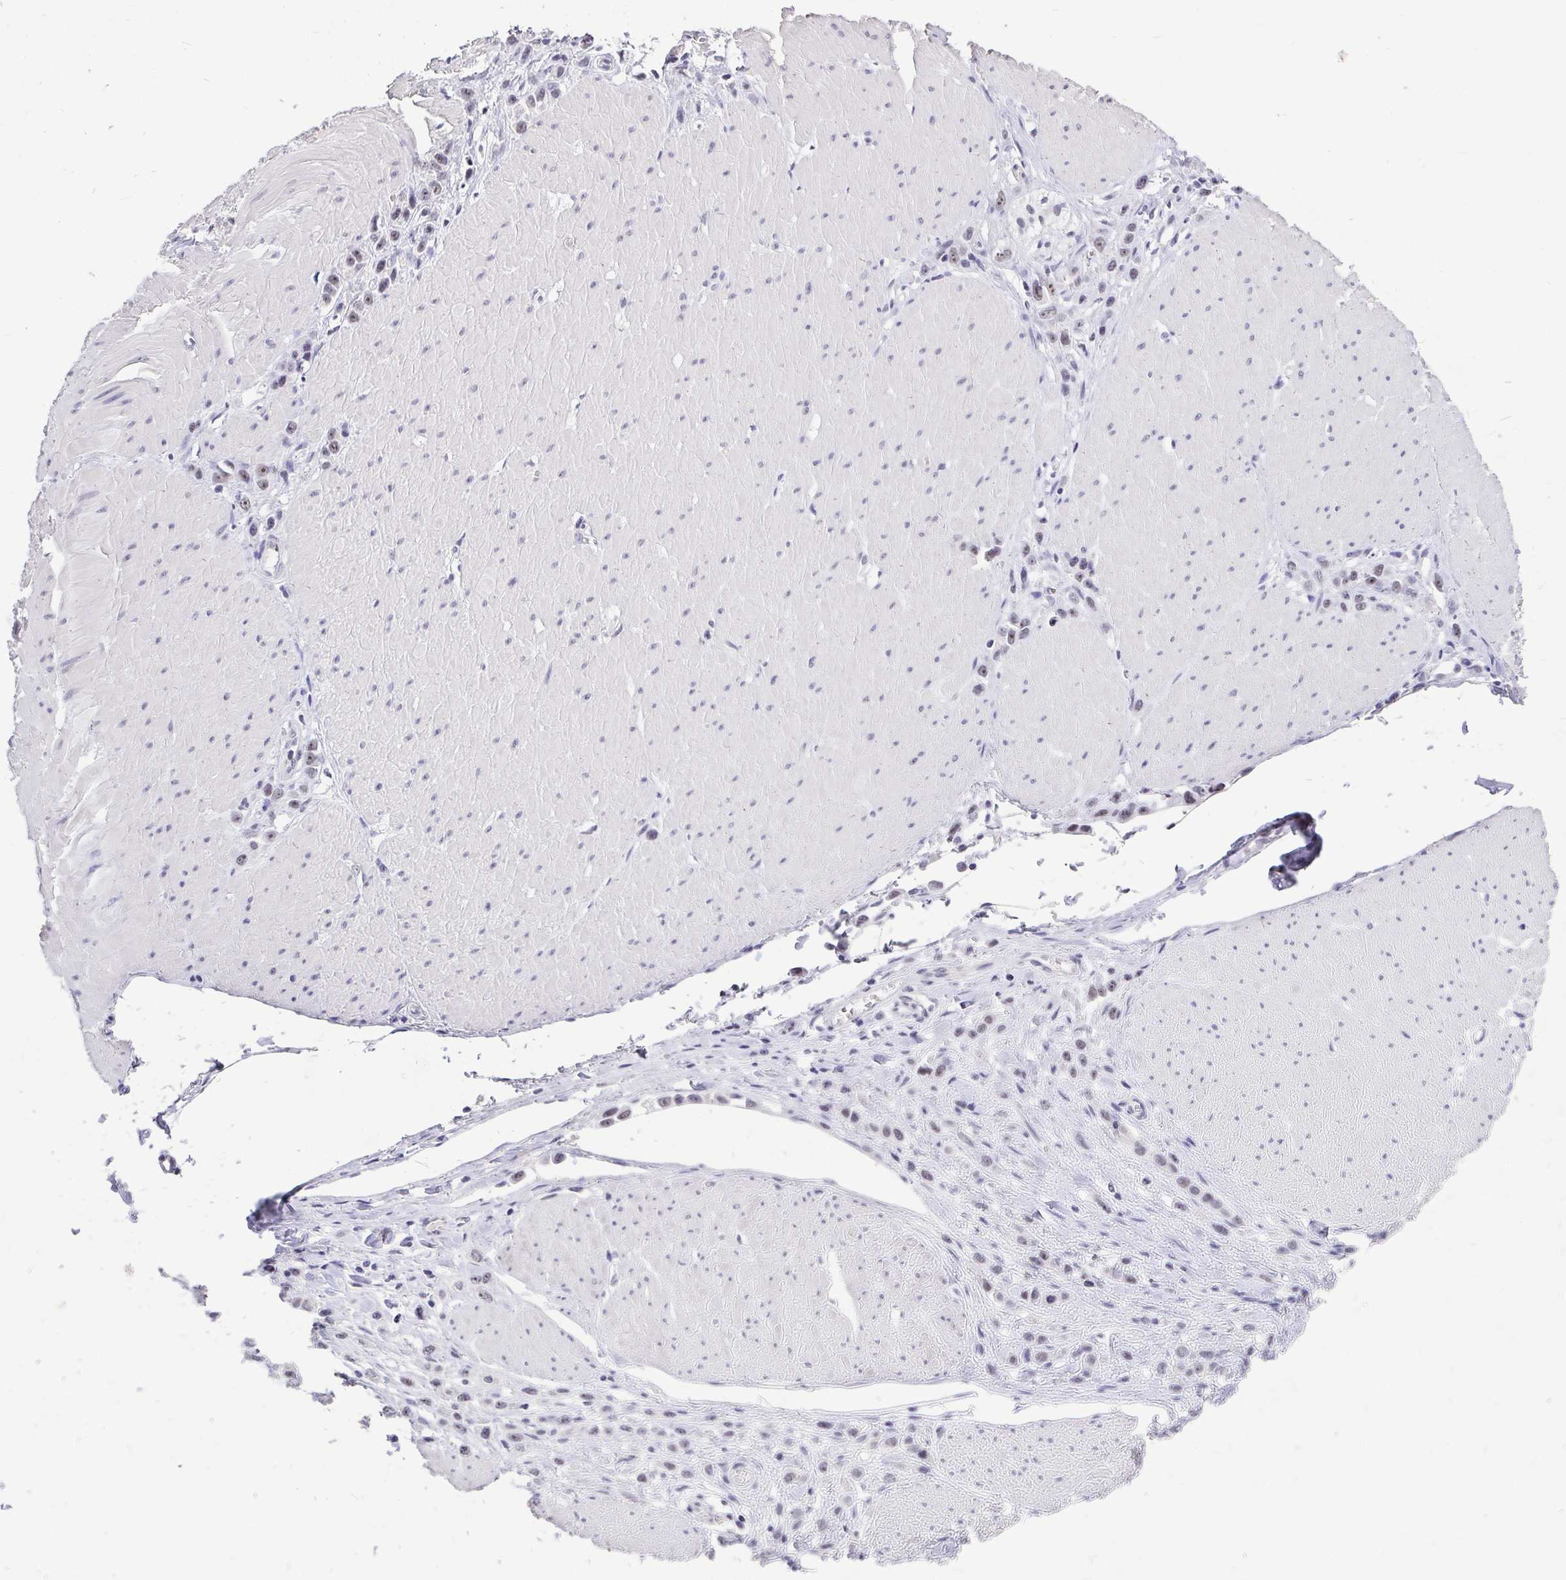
{"staining": {"intensity": "weak", "quantity": "25%-75%", "location": "nuclear"}, "tissue": "stomach cancer", "cell_type": "Tumor cells", "image_type": "cancer", "snomed": [{"axis": "morphology", "description": "Adenocarcinoma, NOS"}, {"axis": "topography", "description": "Stomach"}], "caption": "An image of stomach adenocarcinoma stained for a protein exhibits weak nuclear brown staining in tumor cells. (DAB = brown stain, brightfield microscopy at high magnification).", "gene": "ZNF860", "patient": {"sex": "male", "age": 47}}